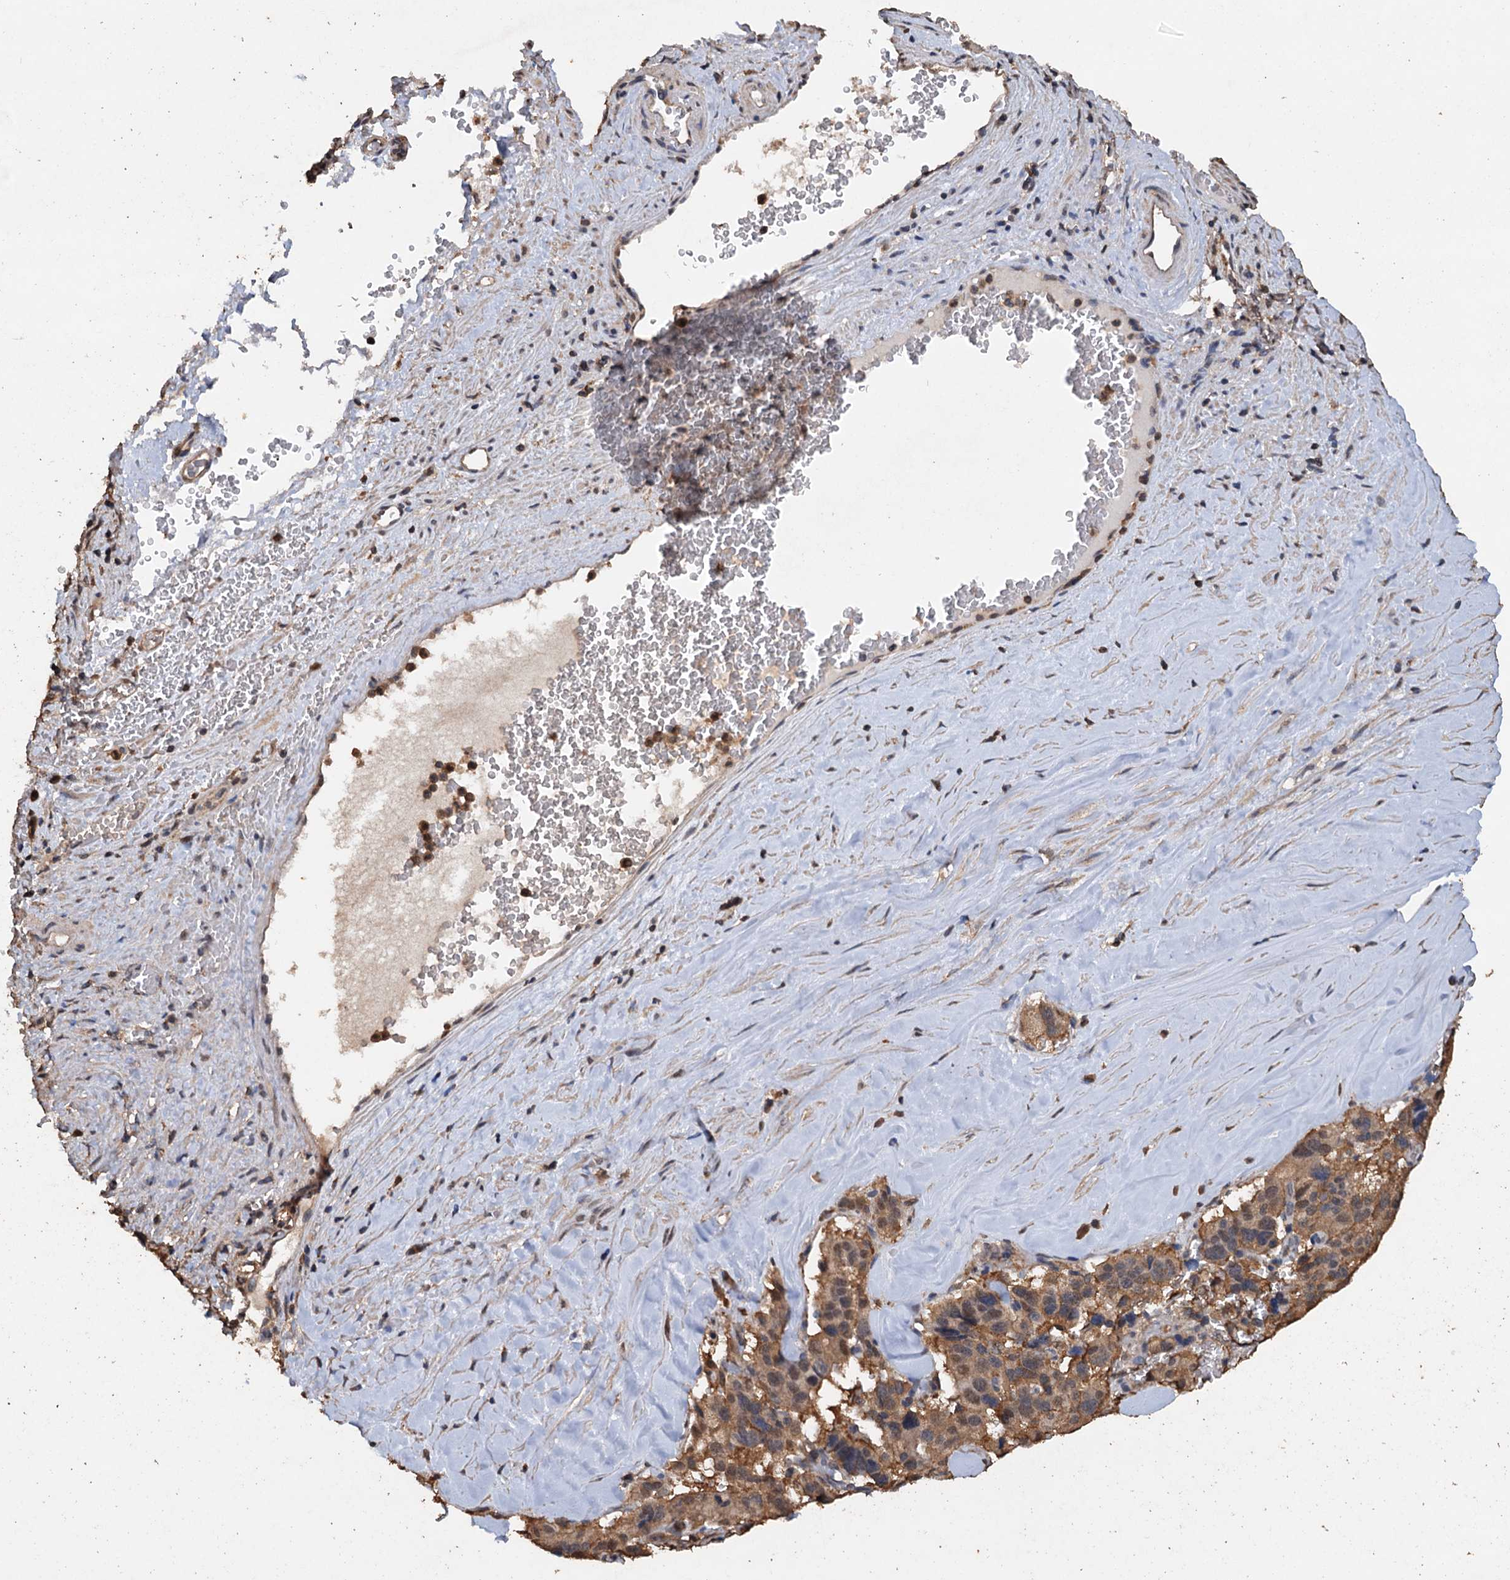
{"staining": {"intensity": "moderate", "quantity": ">75%", "location": "cytoplasmic/membranous,nuclear"}, "tissue": "pancreatic cancer", "cell_type": "Tumor cells", "image_type": "cancer", "snomed": [{"axis": "morphology", "description": "Adenocarcinoma, NOS"}, {"axis": "topography", "description": "Pancreas"}], "caption": "Protein expression analysis of adenocarcinoma (pancreatic) shows moderate cytoplasmic/membranous and nuclear staining in about >75% of tumor cells.", "gene": "PSMD9", "patient": {"sex": "male", "age": 65}}